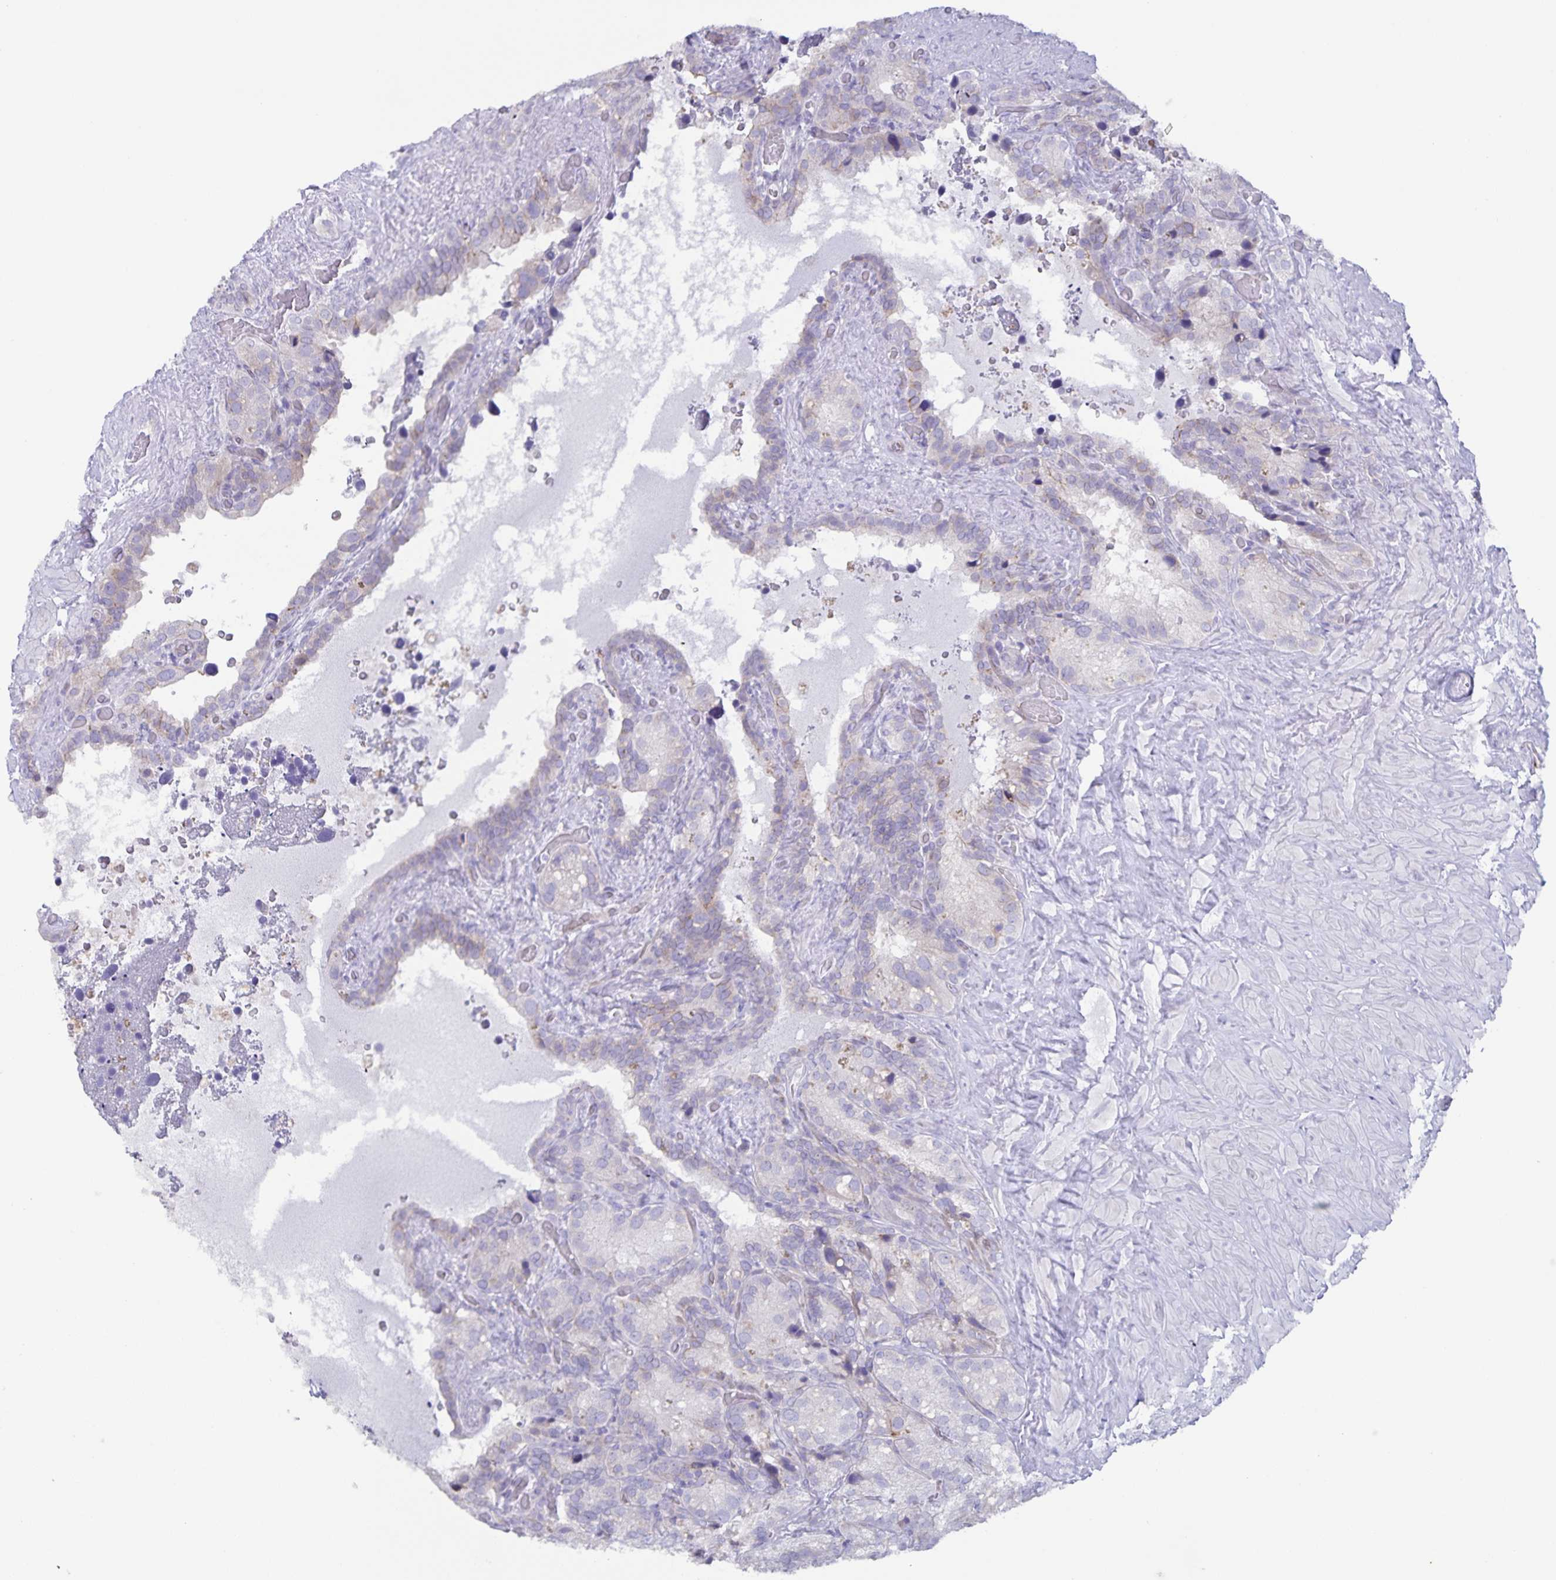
{"staining": {"intensity": "weak", "quantity": "<25%", "location": "cytoplasmic/membranous"}, "tissue": "seminal vesicle", "cell_type": "Glandular cells", "image_type": "normal", "snomed": [{"axis": "morphology", "description": "Normal tissue, NOS"}, {"axis": "topography", "description": "Seminal veicle"}], "caption": "Immunohistochemistry photomicrograph of benign human seminal vesicle stained for a protein (brown), which shows no expression in glandular cells.", "gene": "AQP4", "patient": {"sex": "male", "age": 60}}